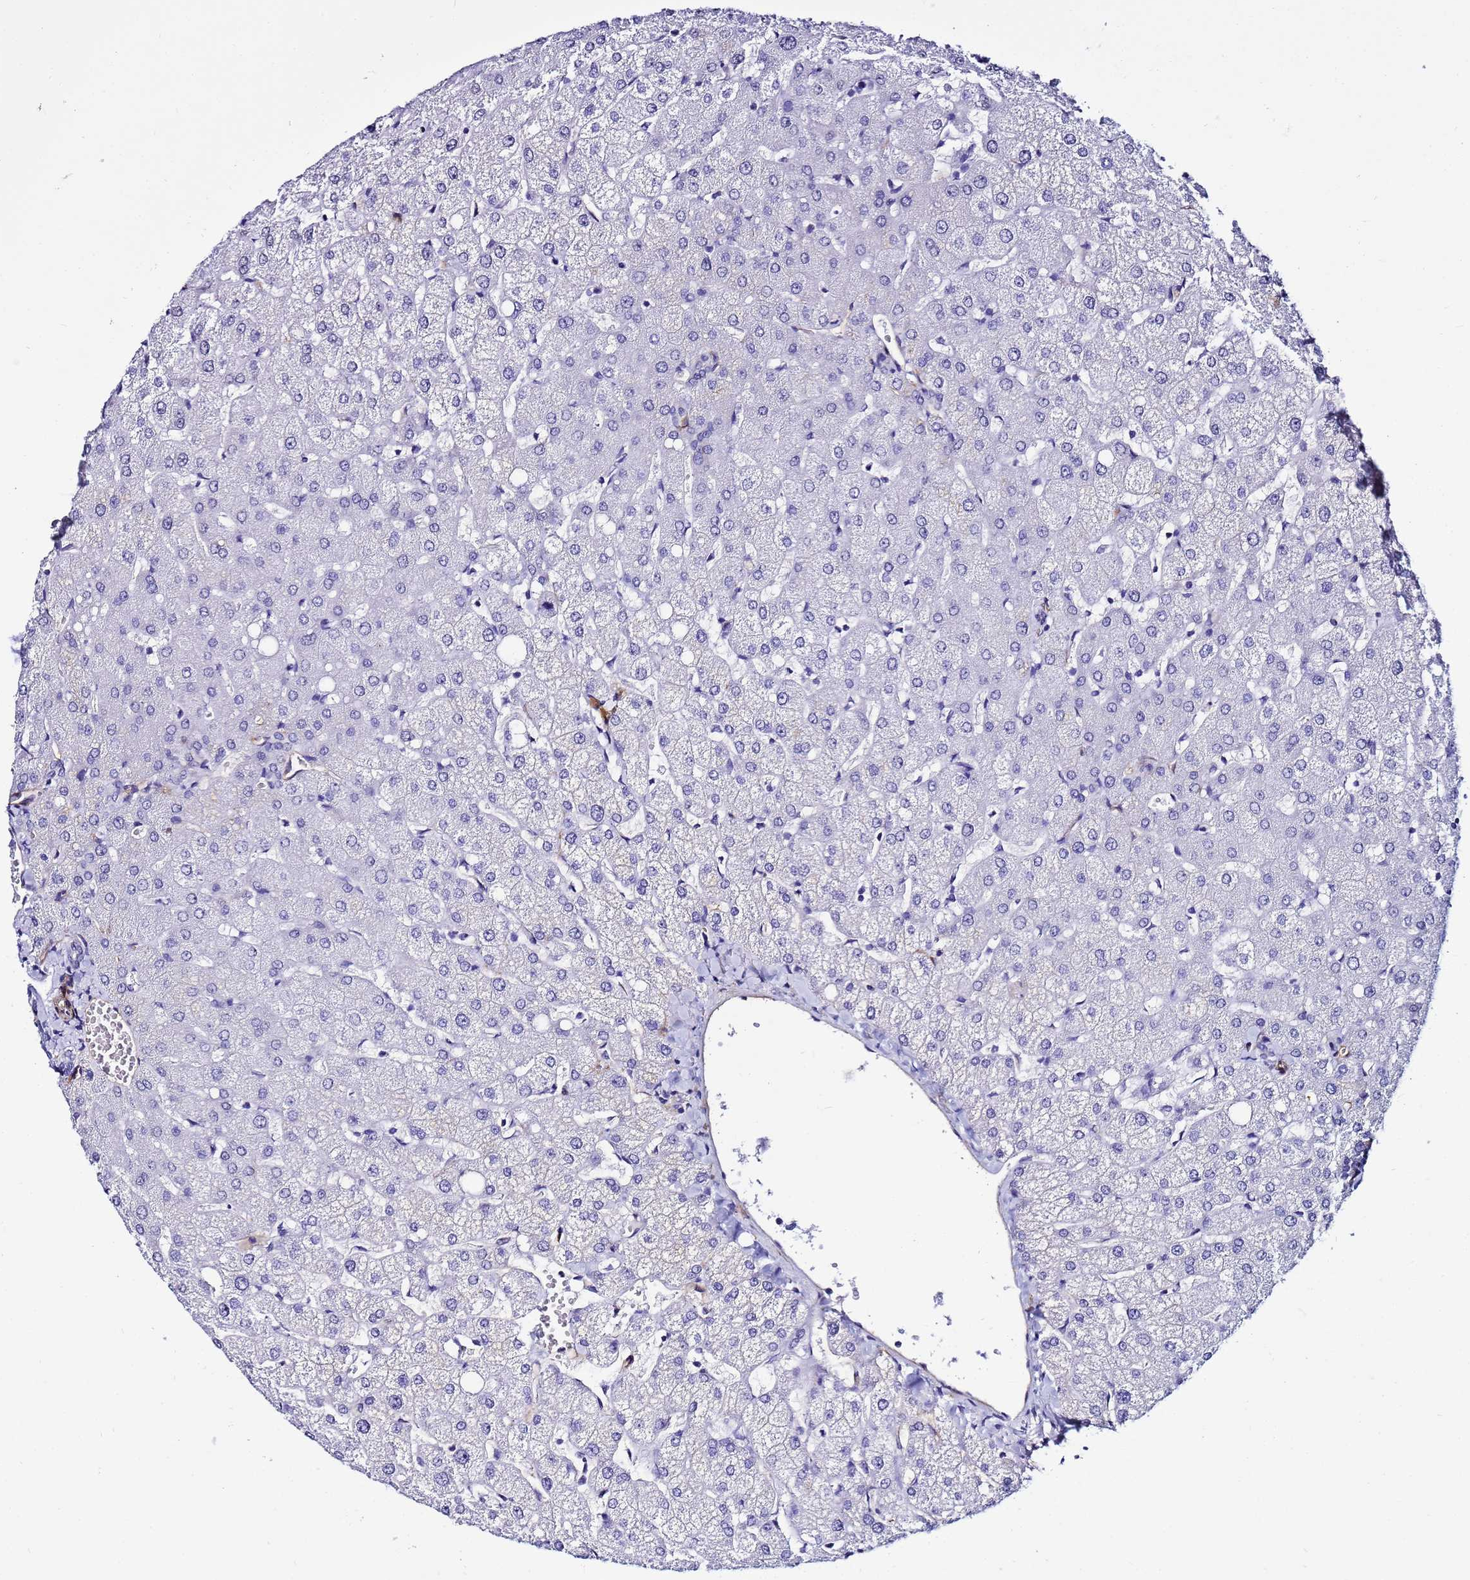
{"staining": {"intensity": "negative", "quantity": "none", "location": "none"}, "tissue": "liver", "cell_type": "Cholangiocytes", "image_type": "normal", "snomed": [{"axis": "morphology", "description": "Normal tissue, NOS"}, {"axis": "topography", "description": "Liver"}], "caption": "A micrograph of liver stained for a protein demonstrates no brown staining in cholangiocytes.", "gene": "DEFB104A", "patient": {"sex": "female", "age": 54}}